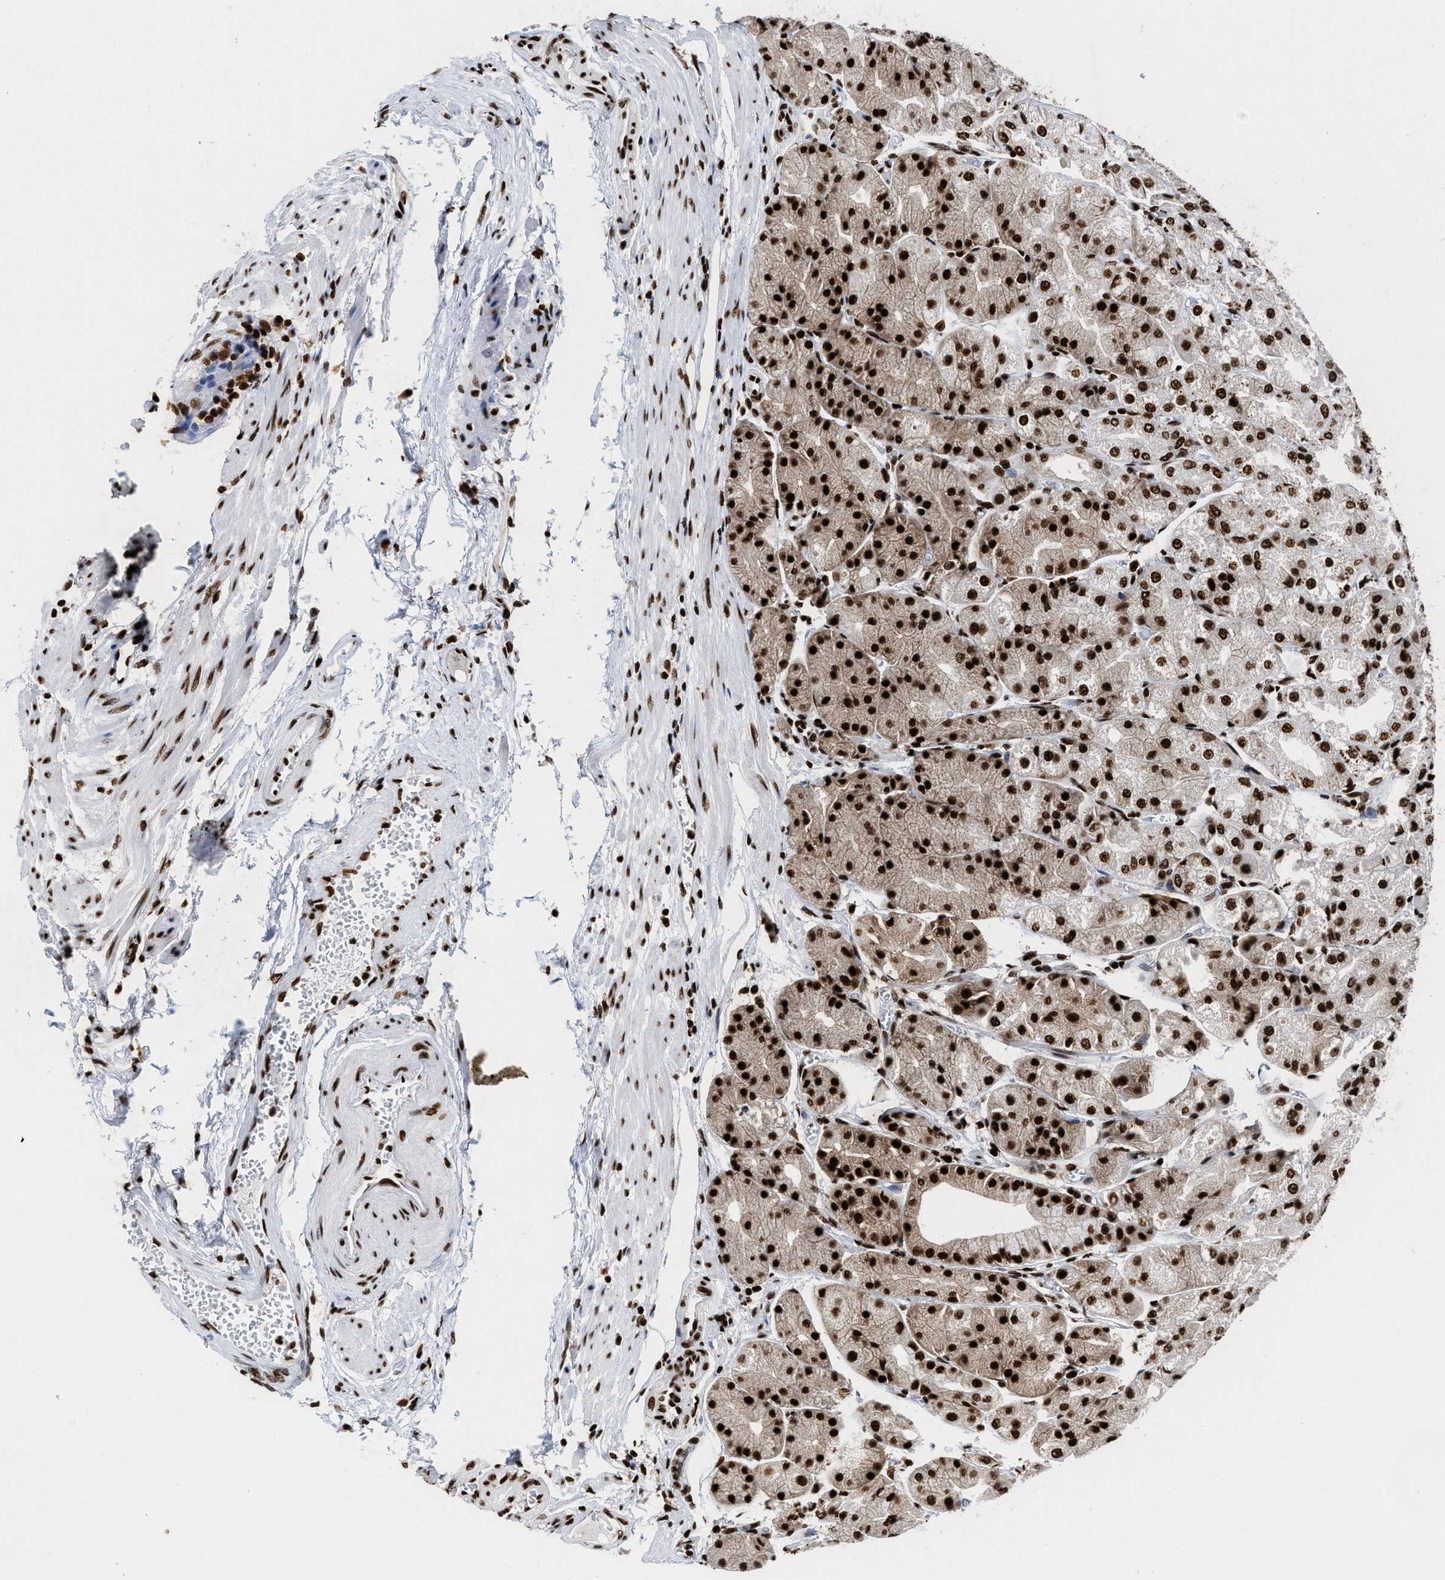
{"staining": {"intensity": "strong", "quantity": ">75%", "location": "cytoplasmic/membranous,nuclear"}, "tissue": "stomach", "cell_type": "Glandular cells", "image_type": "normal", "snomed": [{"axis": "morphology", "description": "Normal tissue, NOS"}, {"axis": "topography", "description": "Stomach, upper"}], "caption": "Stomach stained with IHC shows strong cytoplasmic/membranous,nuclear positivity in approximately >75% of glandular cells.", "gene": "ALYREF", "patient": {"sex": "male", "age": 72}}